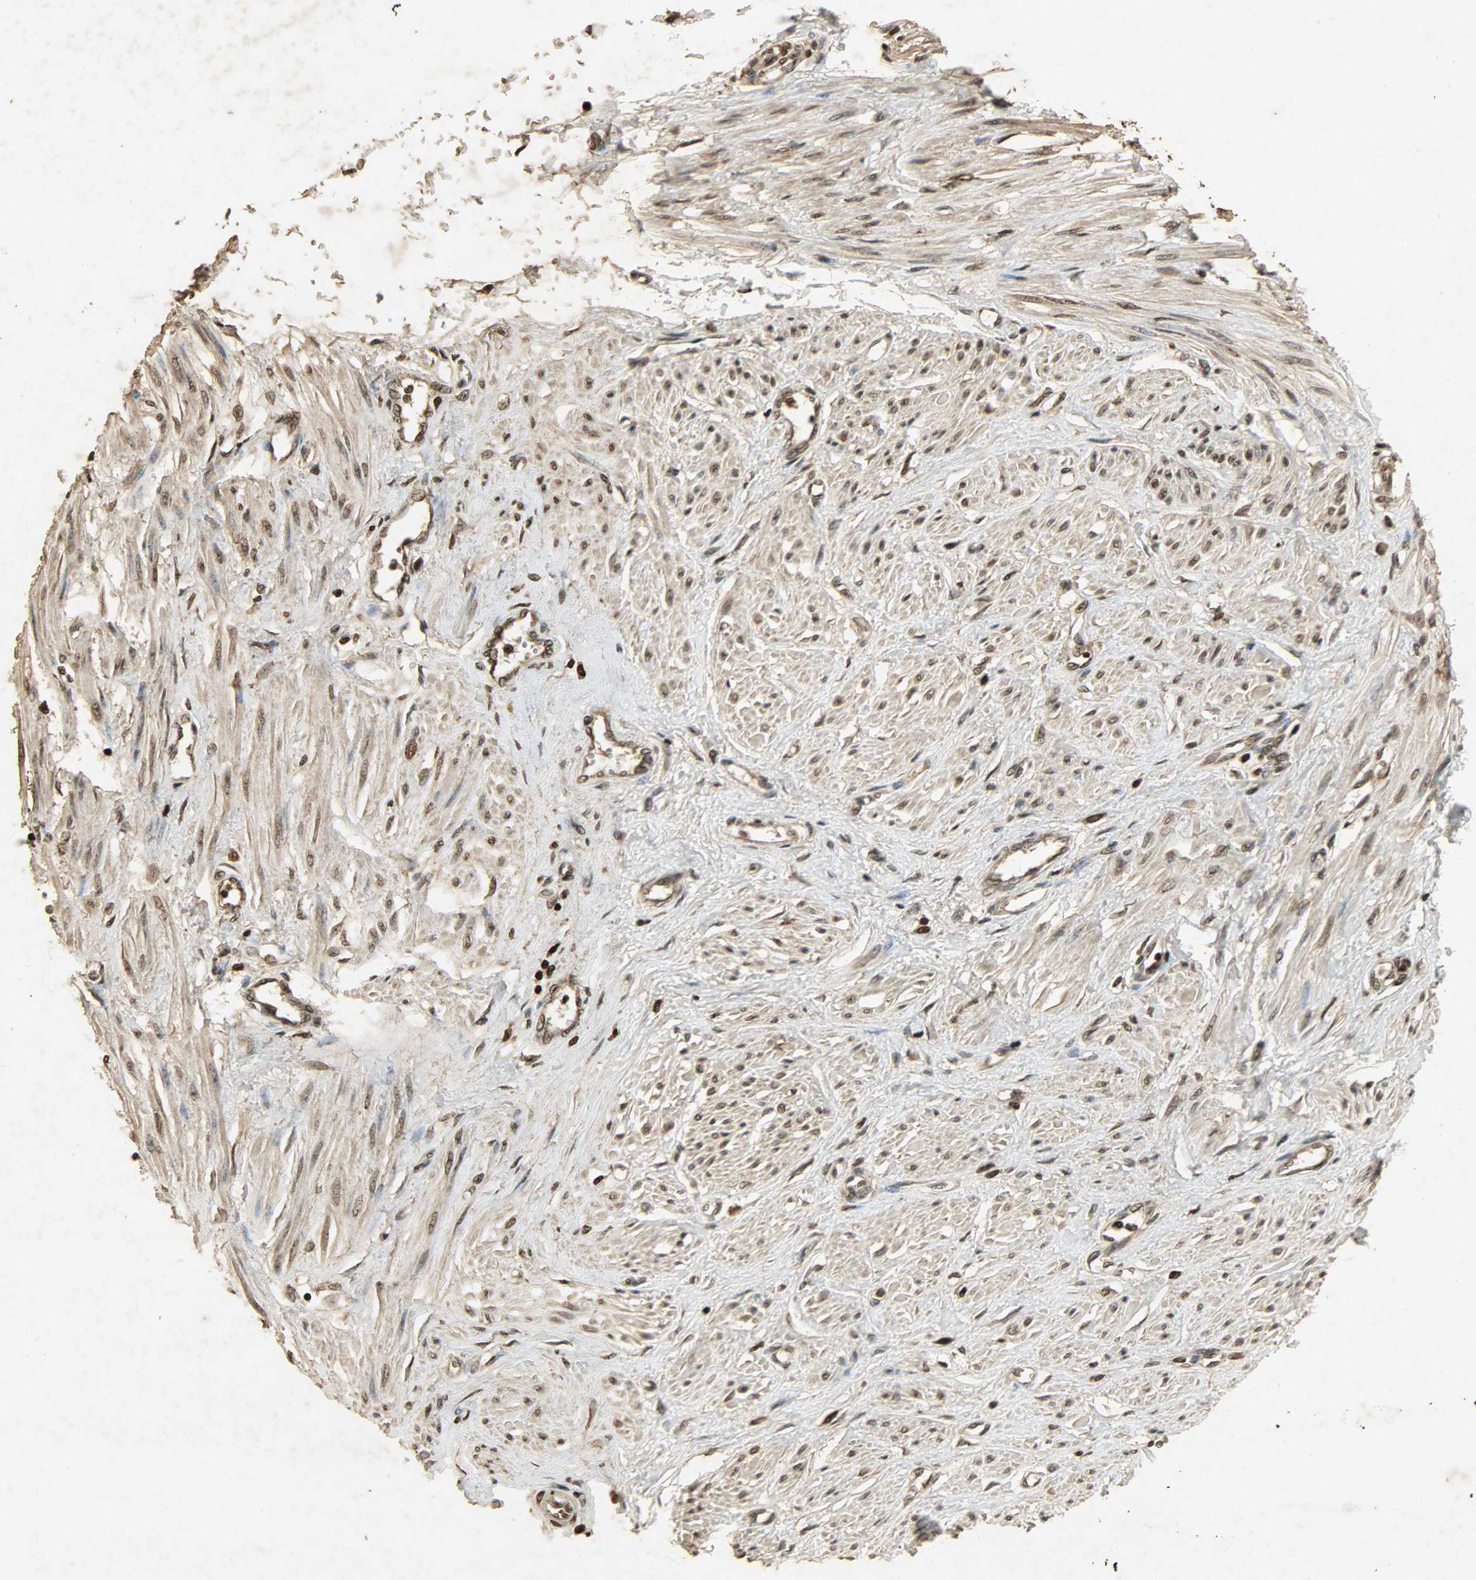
{"staining": {"intensity": "moderate", "quantity": ">75%", "location": "cytoplasmic/membranous,nuclear"}, "tissue": "smooth muscle", "cell_type": "Smooth muscle cells", "image_type": "normal", "snomed": [{"axis": "morphology", "description": "Normal tissue, NOS"}, {"axis": "topography", "description": "Smooth muscle"}, {"axis": "topography", "description": "Uterus"}], "caption": "IHC histopathology image of normal smooth muscle: human smooth muscle stained using IHC displays medium levels of moderate protein expression localized specifically in the cytoplasmic/membranous,nuclear of smooth muscle cells, appearing as a cytoplasmic/membranous,nuclear brown color.", "gene": "PPP3R1", "patient": {"sex": "female", "age": 39}}